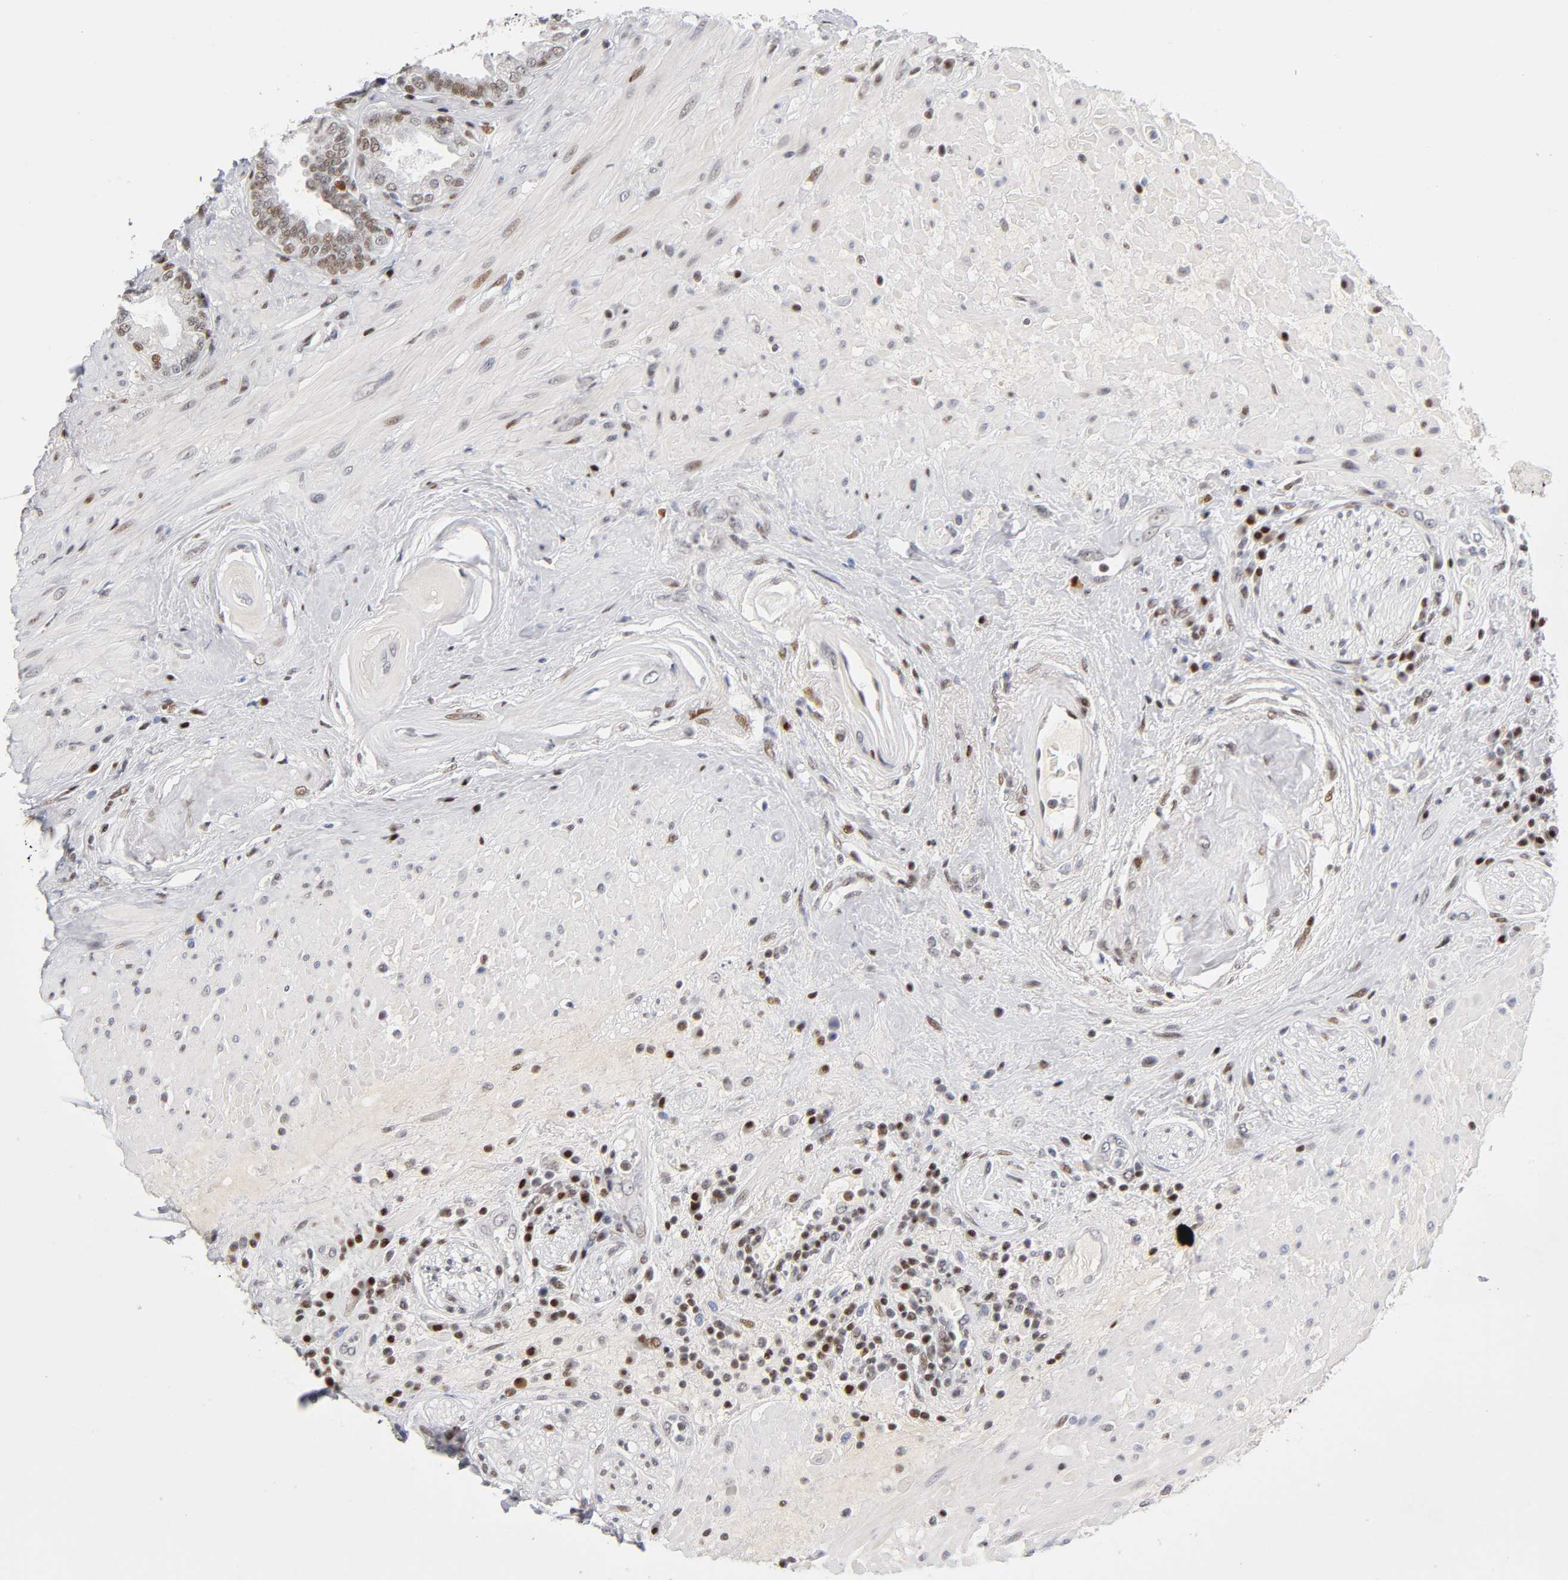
{"staining": {"intensity": "moderate", "quantity": "25%-75%", "location": "nuclear"}, "tissue": "seminal vesicle", "cell_type": "Glandular cells", "image_type": "normal", "snomed": [{"axis": "morphology", "description": "Normal tissue, NOS"}, {"axis": "topography", "description": "Seminal veicle"}], "caption": "Glandular cells show medium levels of moderate nuclear staining in approximately 25%-75% of cells in normal seminal vesicle. (brown staining indicates protein expression, while blue staining denotes nuclei).", "gene": "SP3", "patient": {"sex": "male", "age": 61}}